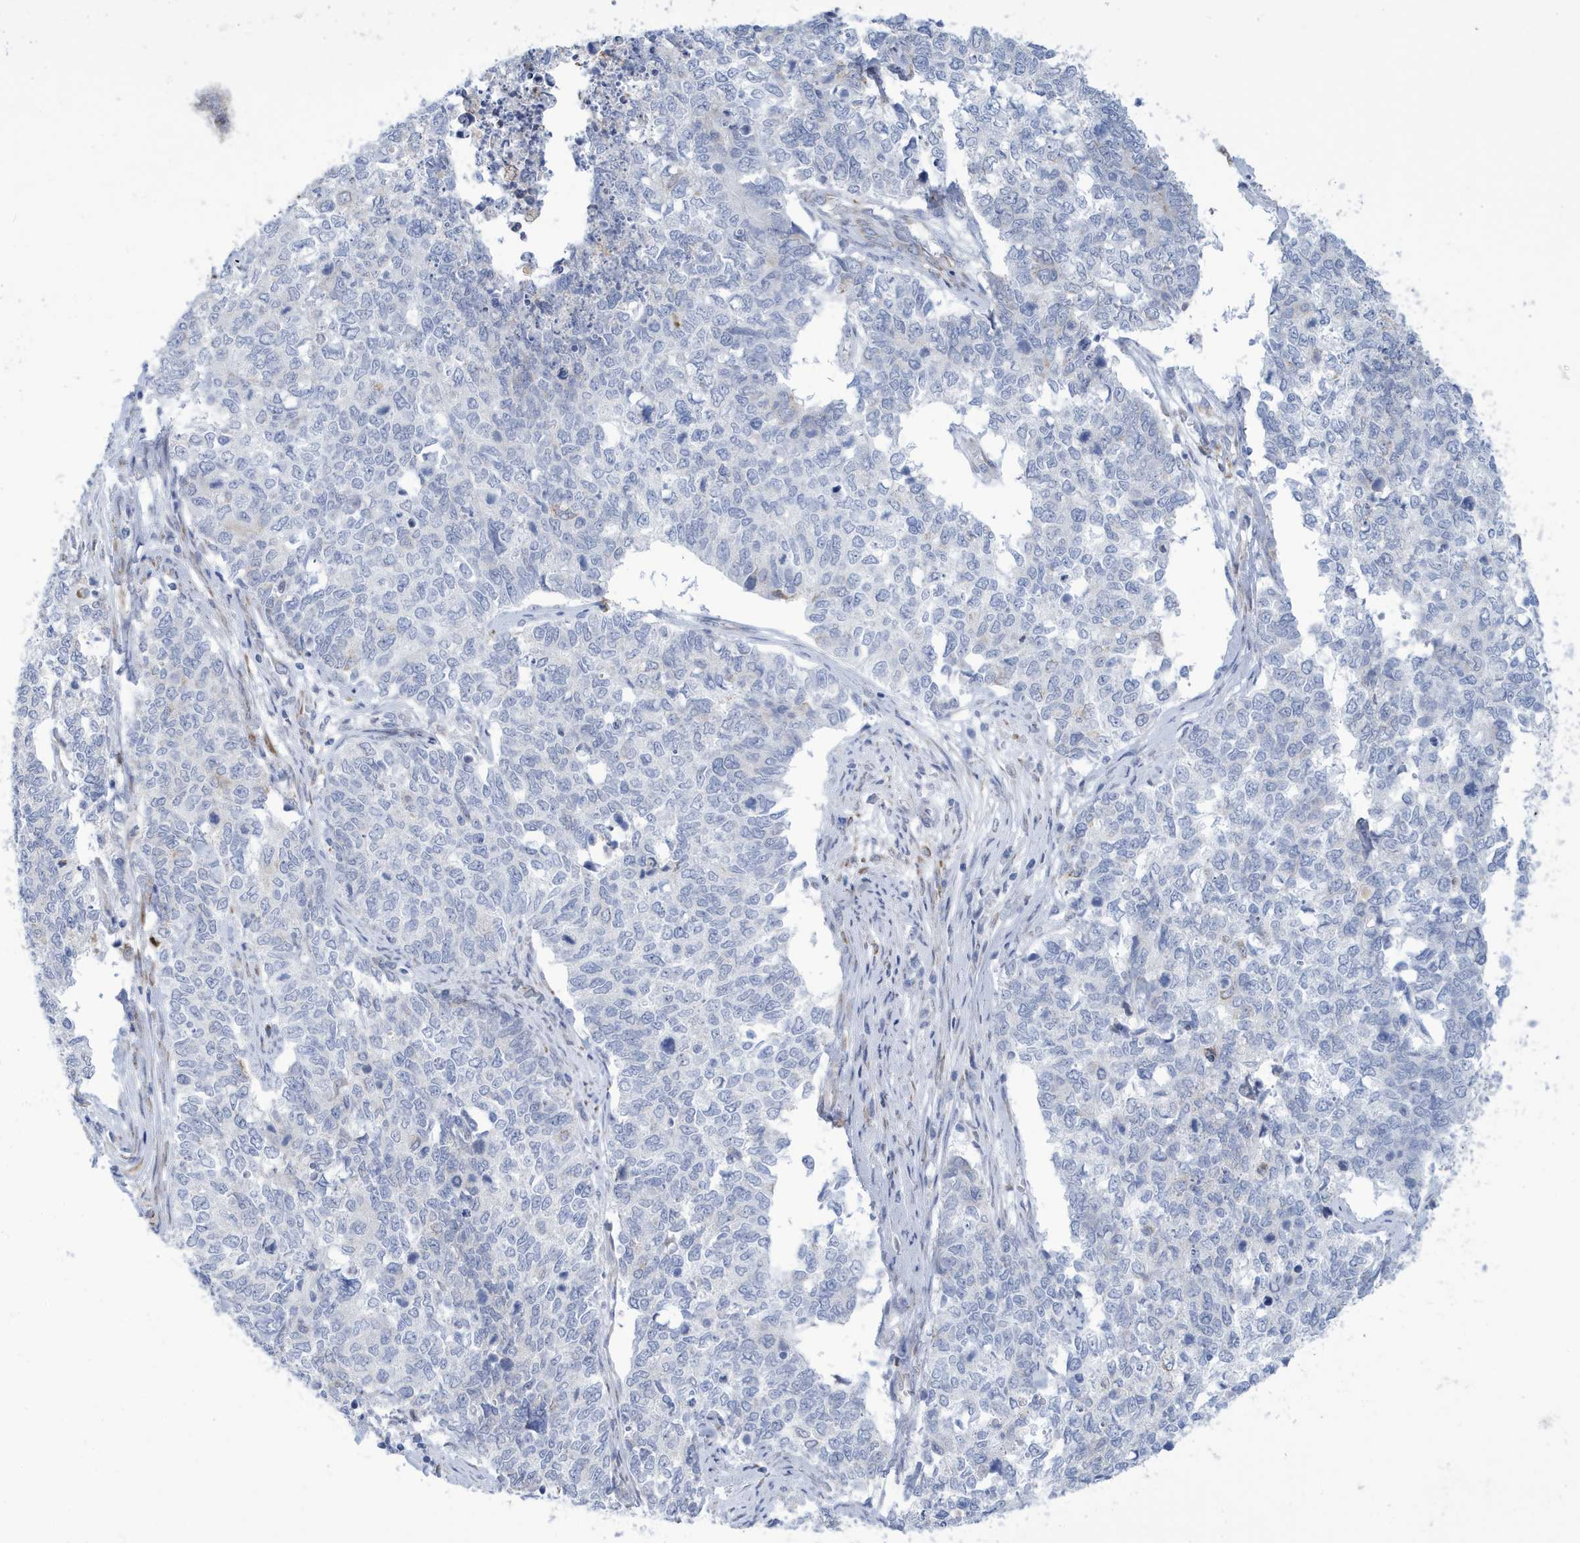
{"staining": {"intensity": "negative", "quantity": "none", "location": "none"}, "tissue": "cervical cancer", "cell_type": "Tumor cells", "image_type": "cancer", "snomed": [{"axis": "morphology", "description": "Squamous cell carcinoma, NOS"}, {"axis": "topography", "description": "Cervix"}], "caption": "The image exhibits no significant staining in tumor cells of squamous cell carcinoma (cervical). (DAB (3,3'-diaminobenzidine) immunohistochemistry (IHC) visualized using brightfield microscopy, high magnification).", "gene": "SEMA3F", "patient": {"sex": "female", "age": 63}}